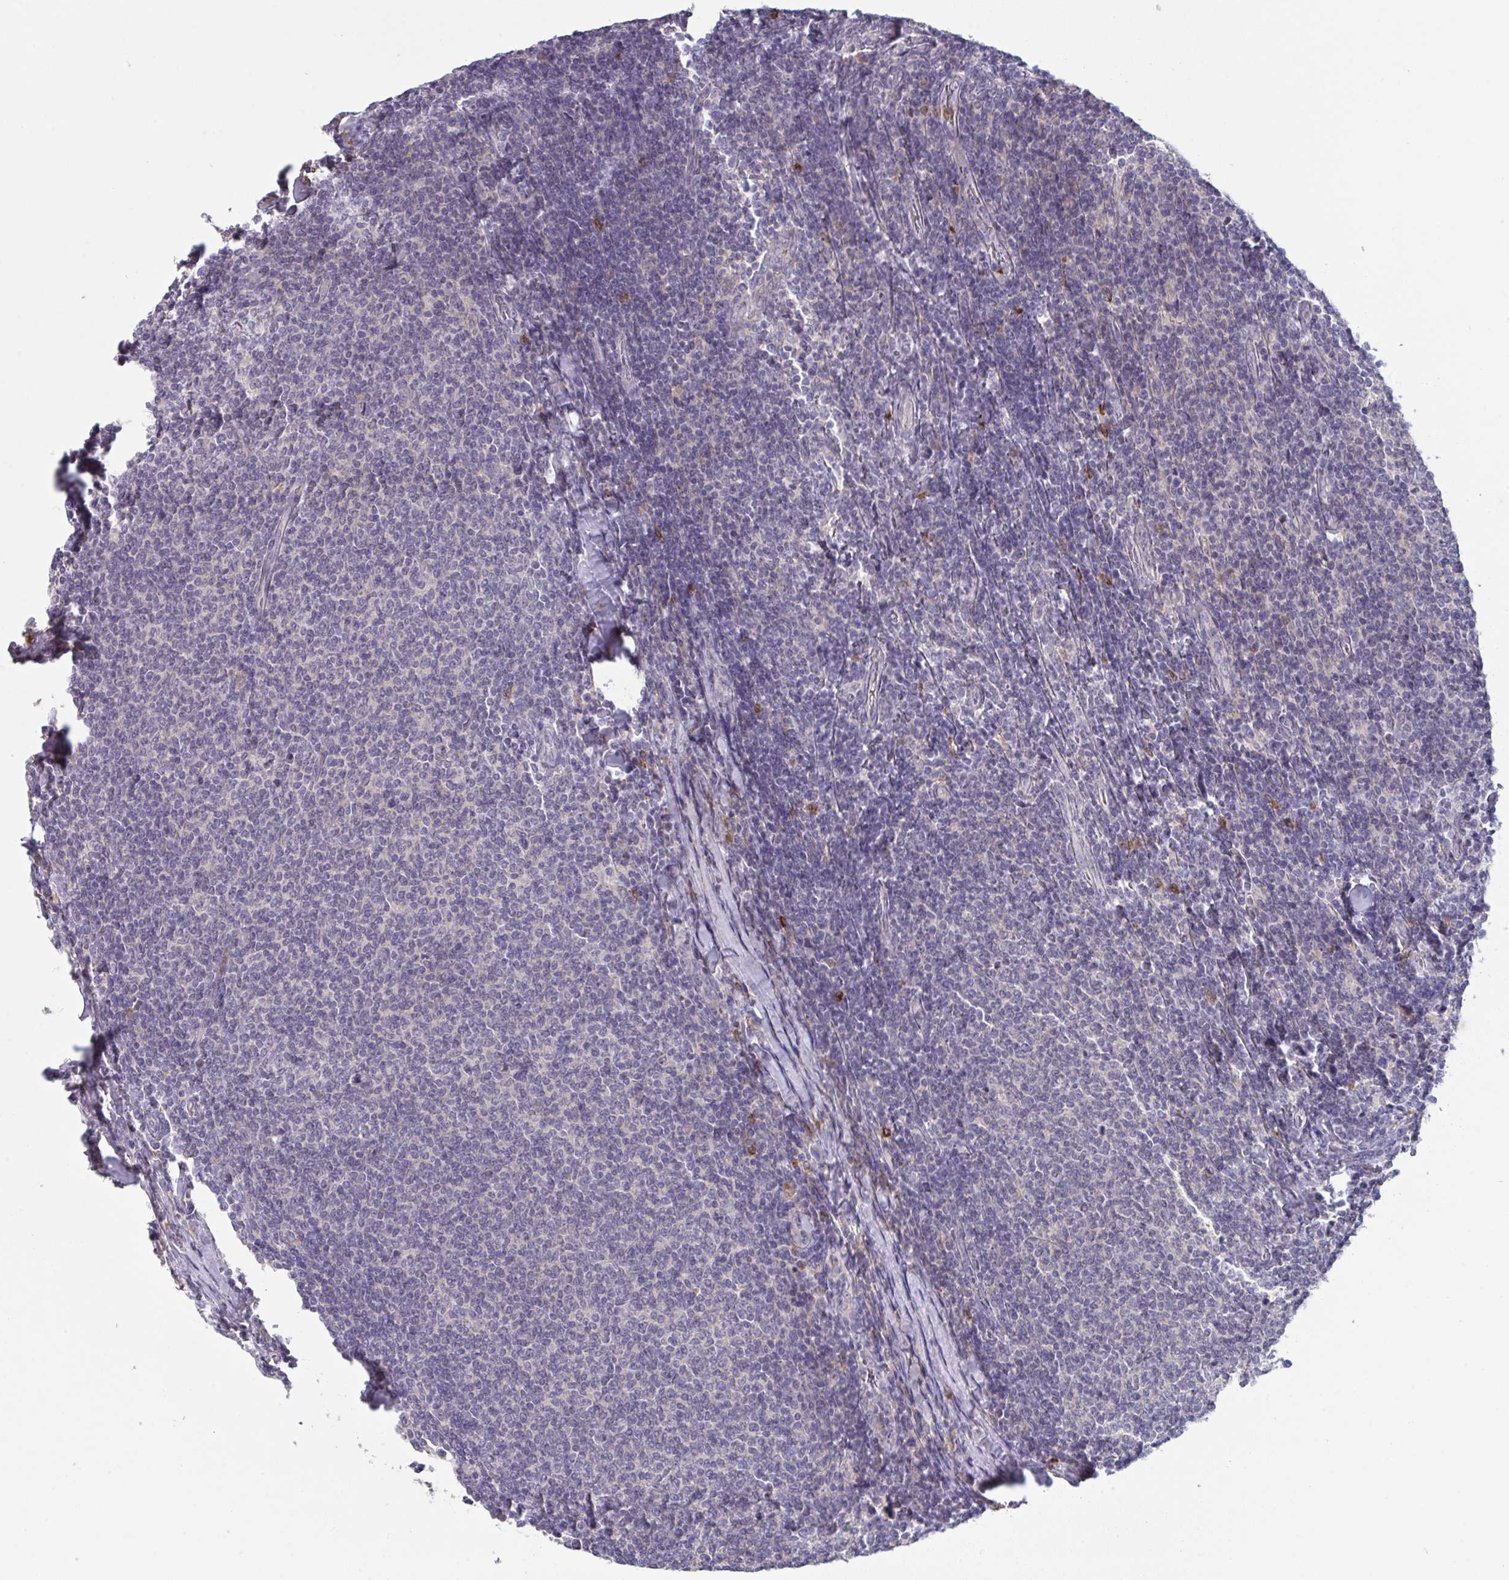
{"staining": {"intensity": "negative", "quantity": "none", "location": "none"}, "tissue": "lymphoma", "cell_type": "Tumor cells", "image_type": "cancer", "snomed": [{"axis": "morphology", "description": "Malignant lymphoma, non-Hodgkin's type, Low grade"}, {"axis": "topography", "description": "Lymph node"}], "caption": "The histopathology image demonstrates no staining of tumor cells in lymphoma.", "gene": "HGFAC", "patient": {"sex": "male", "age": 52}}